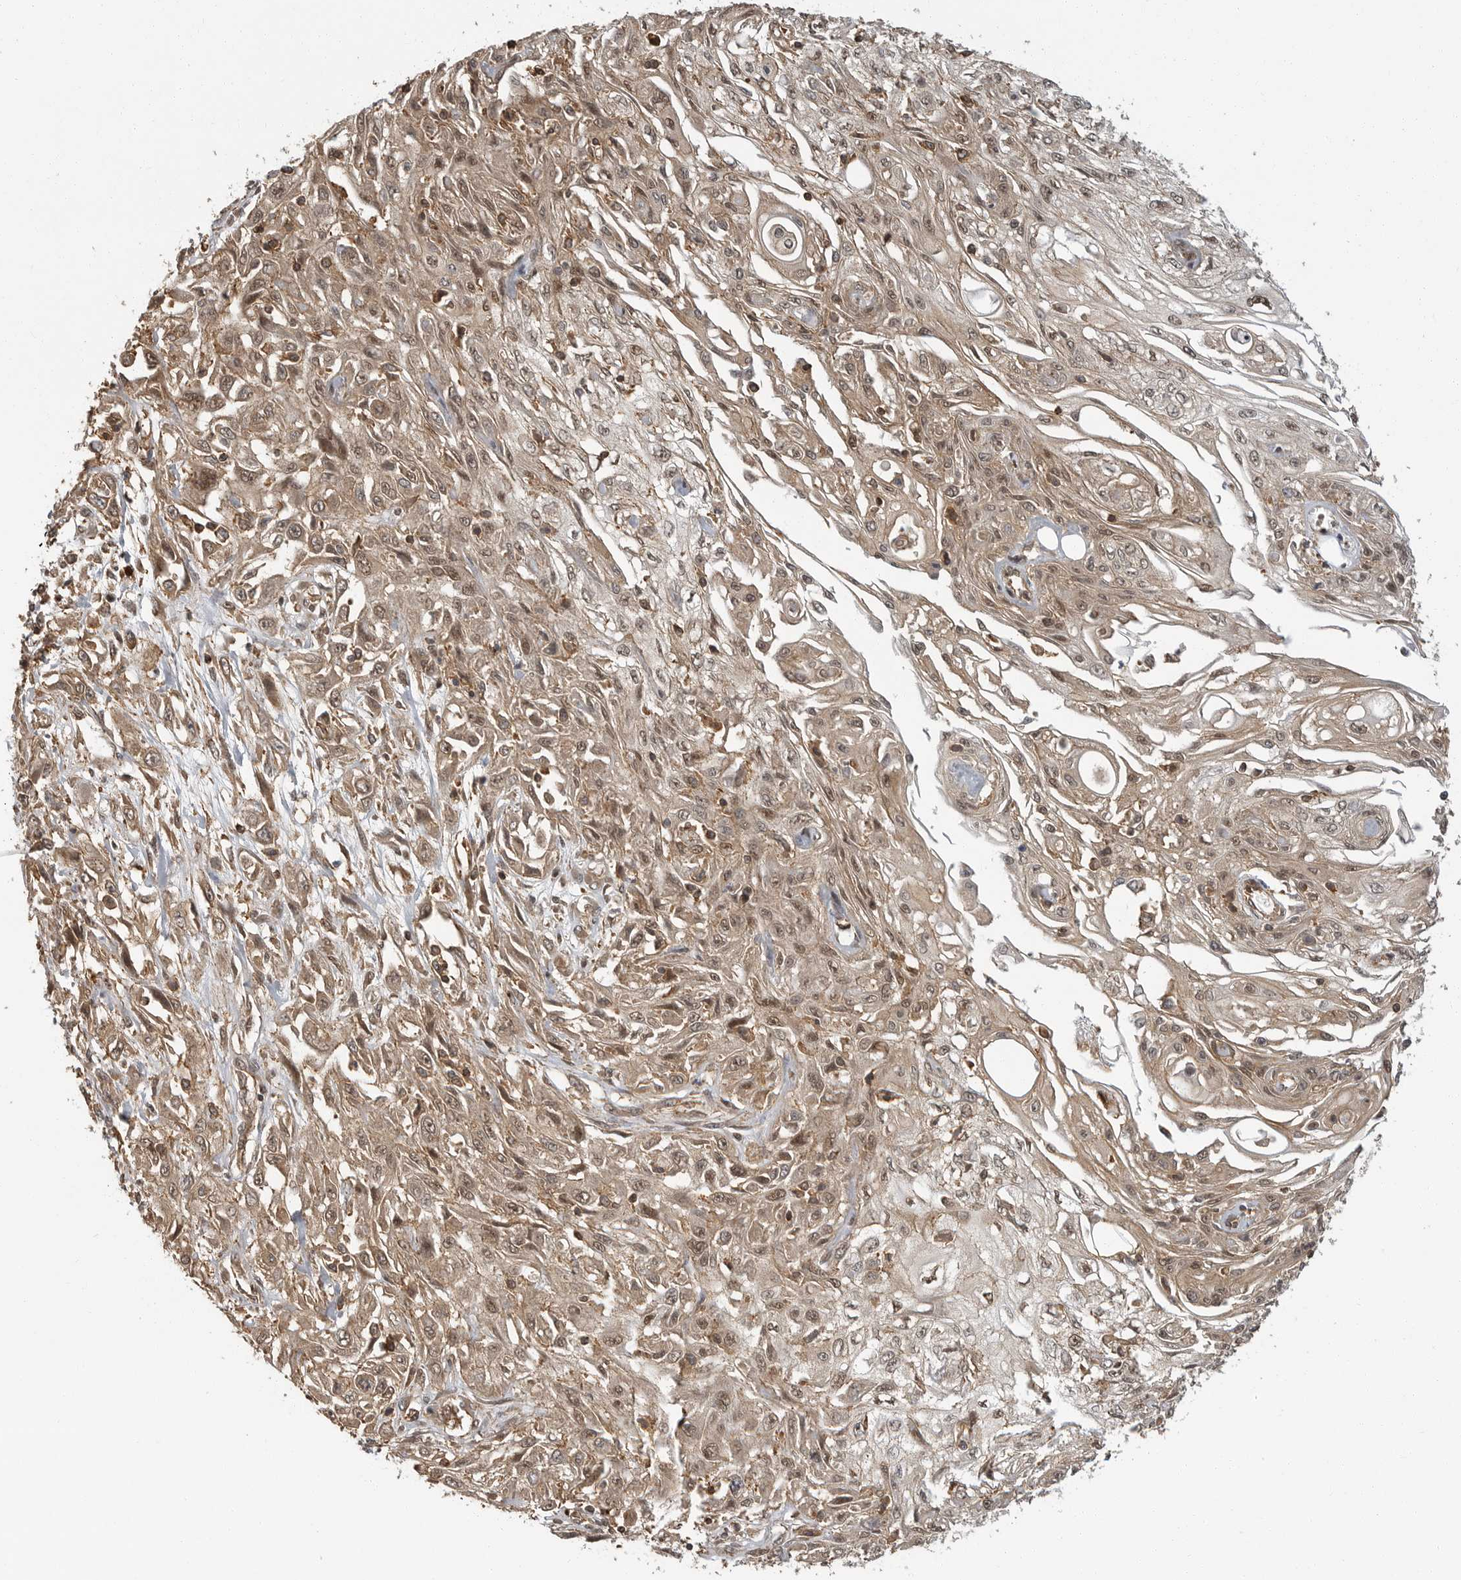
{"staining": {"intensity": "moderate", "quantity": "25%-75%", "location": "cytoplasmic/membranous,nuclear"}, "tissue": "skin cancer", "cell_type": "Tumor cells", "image_type": "cancer", "snomed": [{"axis": "morphology", "description": "Squamous cell carcinoma, NOS"}, {"axis": "morphology", "description": "Squamous cell carcinoma, metastatic, NOS"}, {"axis": "topography", "description": "Skin"}, {"axis": "topography", "description": "Lymph node"}], "caption": "An immunohistochemistry (IHC) image of tumor tissue is shown. Protein staining in brown shows moderate cytoplasmic/membranous and nuclear positivity in metastatic squamous cell carcinoma (skin) within tumor cells.", "gene": "ERN1", "patient": {"sex": "male", "age": 75}}